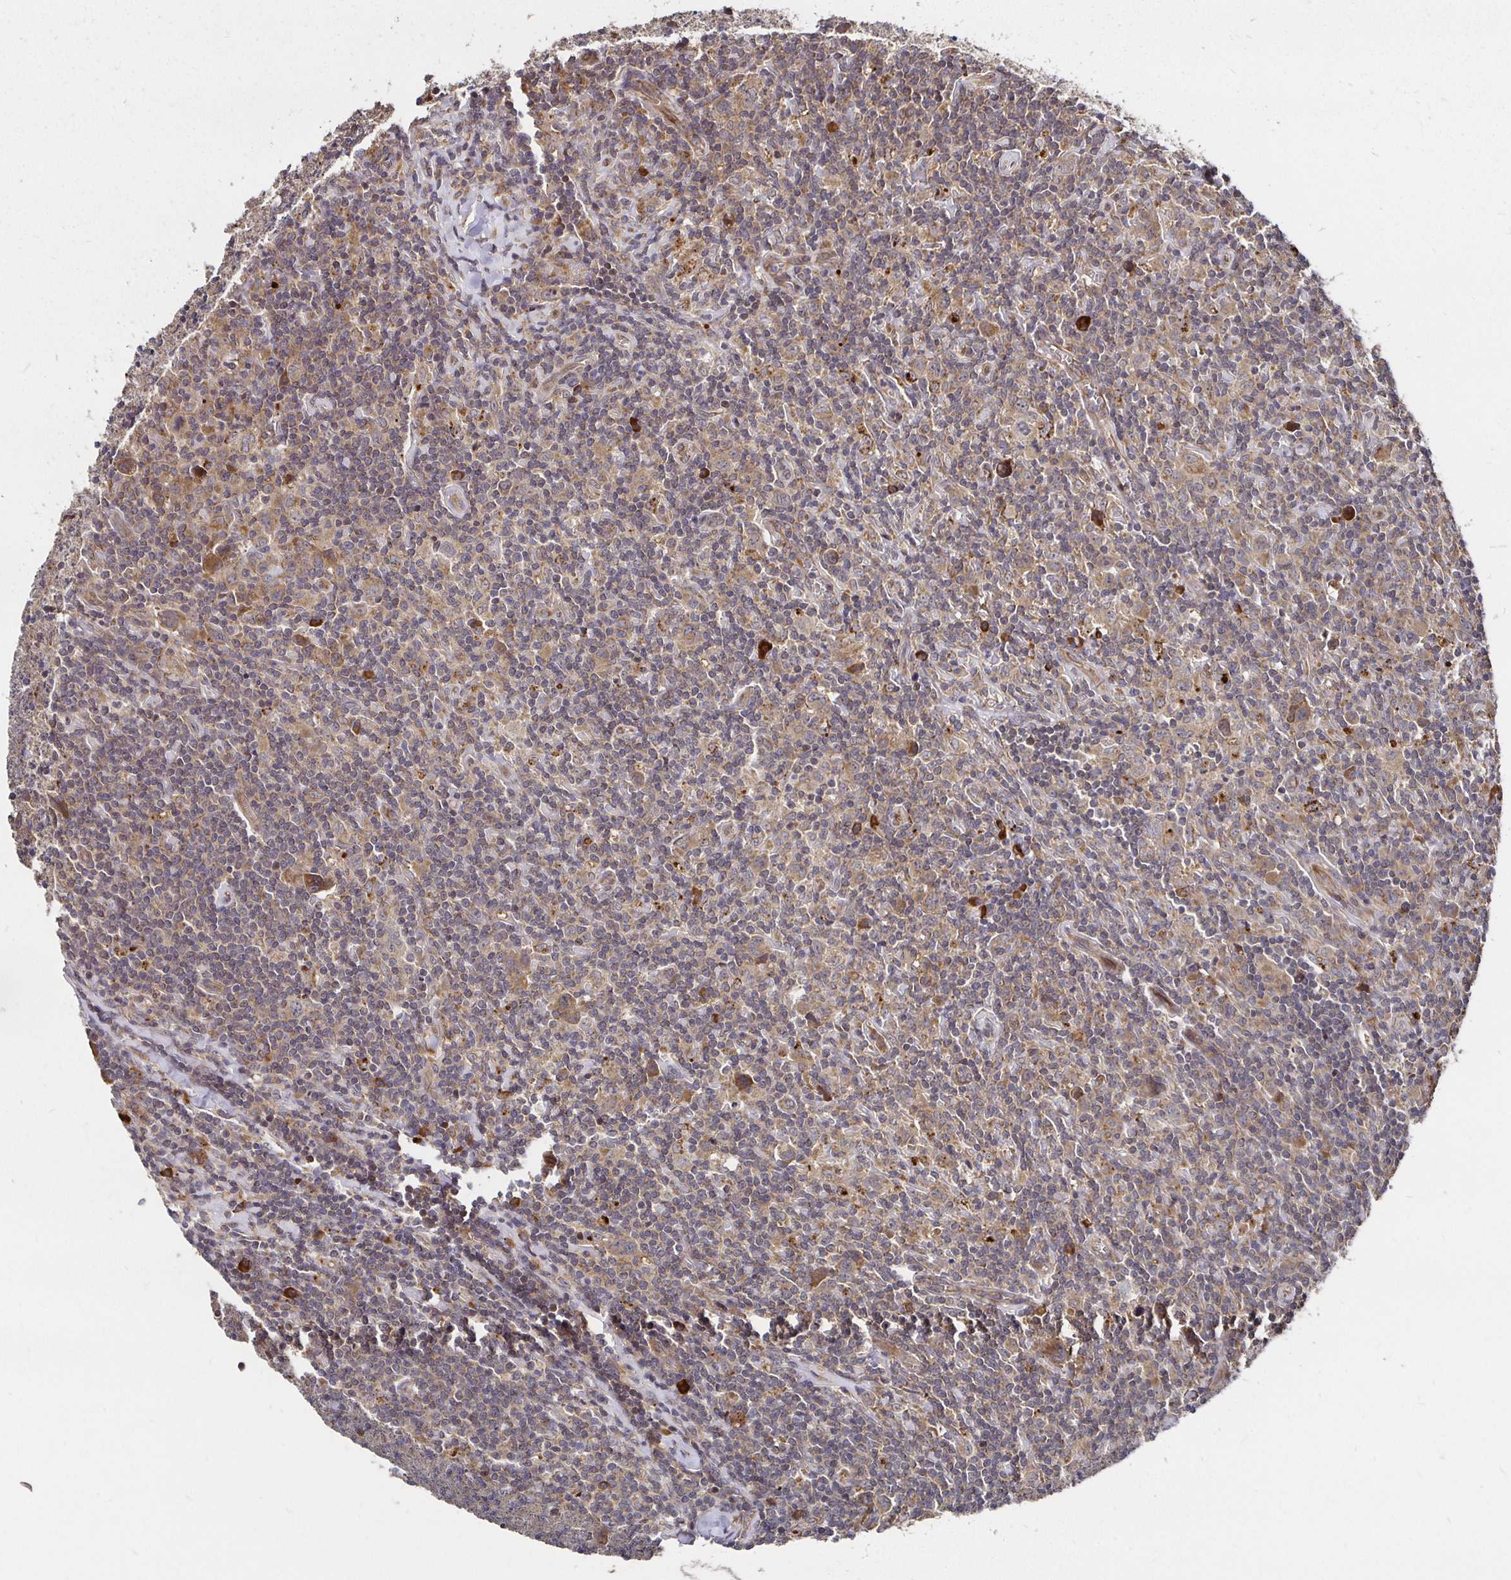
{"staining": {"intensity": "weak", "quantity": ">75%", "location": "cytoplasmic/membranous"}, "tissue": "lymphoma", "cell_type": "Tumor cells", "image_type": "cancer", "snomed": [{"axis": "morphology", "description": "Hodgkin's disease, NOS"}, {"axis": "topography", "description": "Lymph node"}], "caption": "Immunohistochemistry (IHC) image of human lymphoma stained for a protein (brown), which demonstrates low levels of weak cytoplasmic/membranous positivity in approximately >75% of tumor cells.", "gene": "MLST8", "patient": {"sex": "female", "age": 18}}